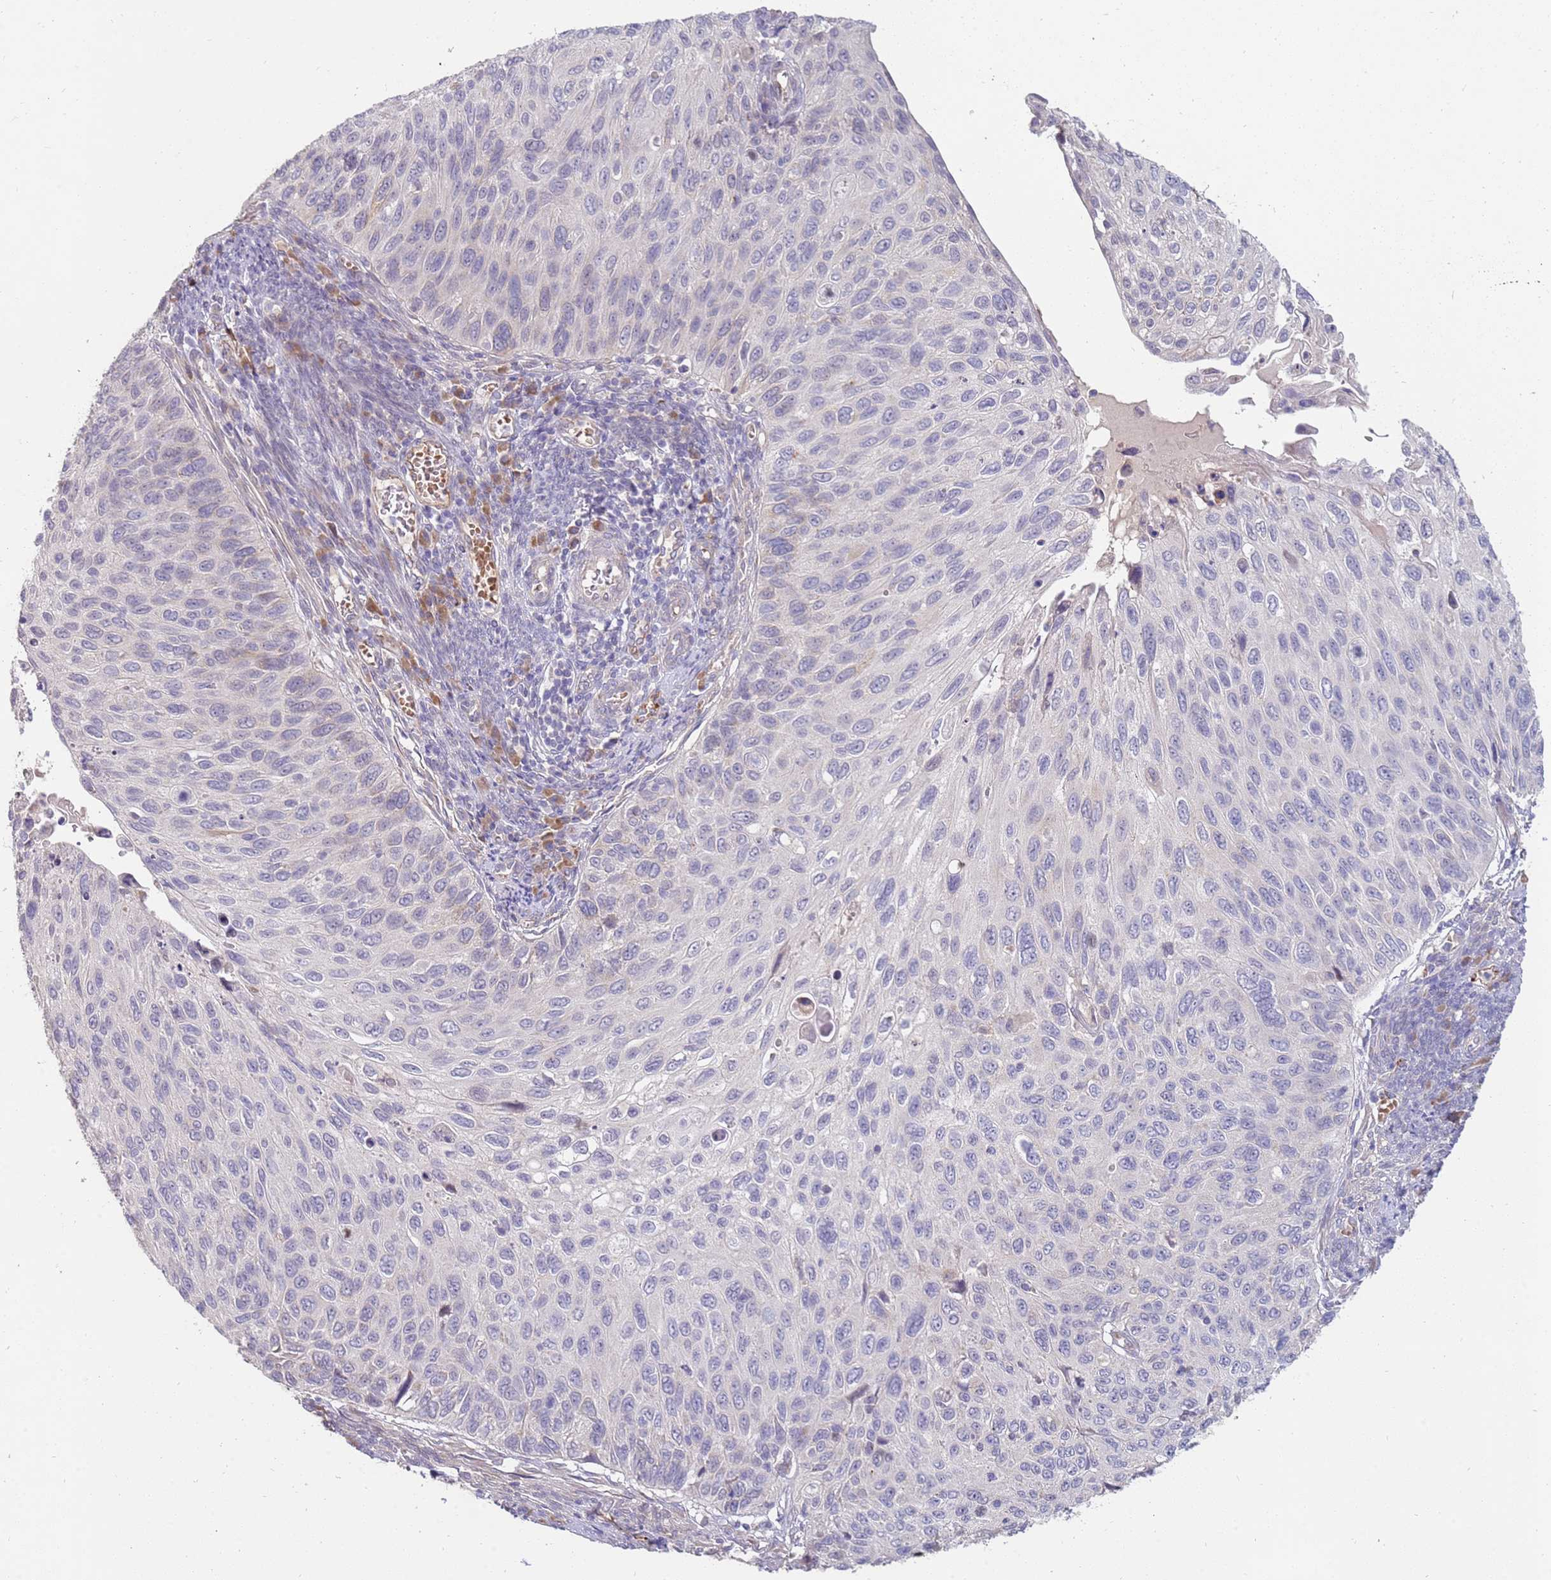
{"staining": {"intensity": "negative", "quantity": "none", "location": "none"}, "tissue": "cervical cancer", "cell_type": "Tumor cells", "image_type": "cancer", "snomed": [{"axis": "morphology", "description": "Squamous cell carcinoma, NOS"}, {"axis": "topography", "description": "Cervix"}], "caption": "The image displays no significant staining in tumor cells of cervical cancer. (DAB (3,3'-diaminobenzidine) immunohistochemistry (IHC), high magnification).", "gene": "NMUR2", "patient": {"sex": "female", "age": 70}}